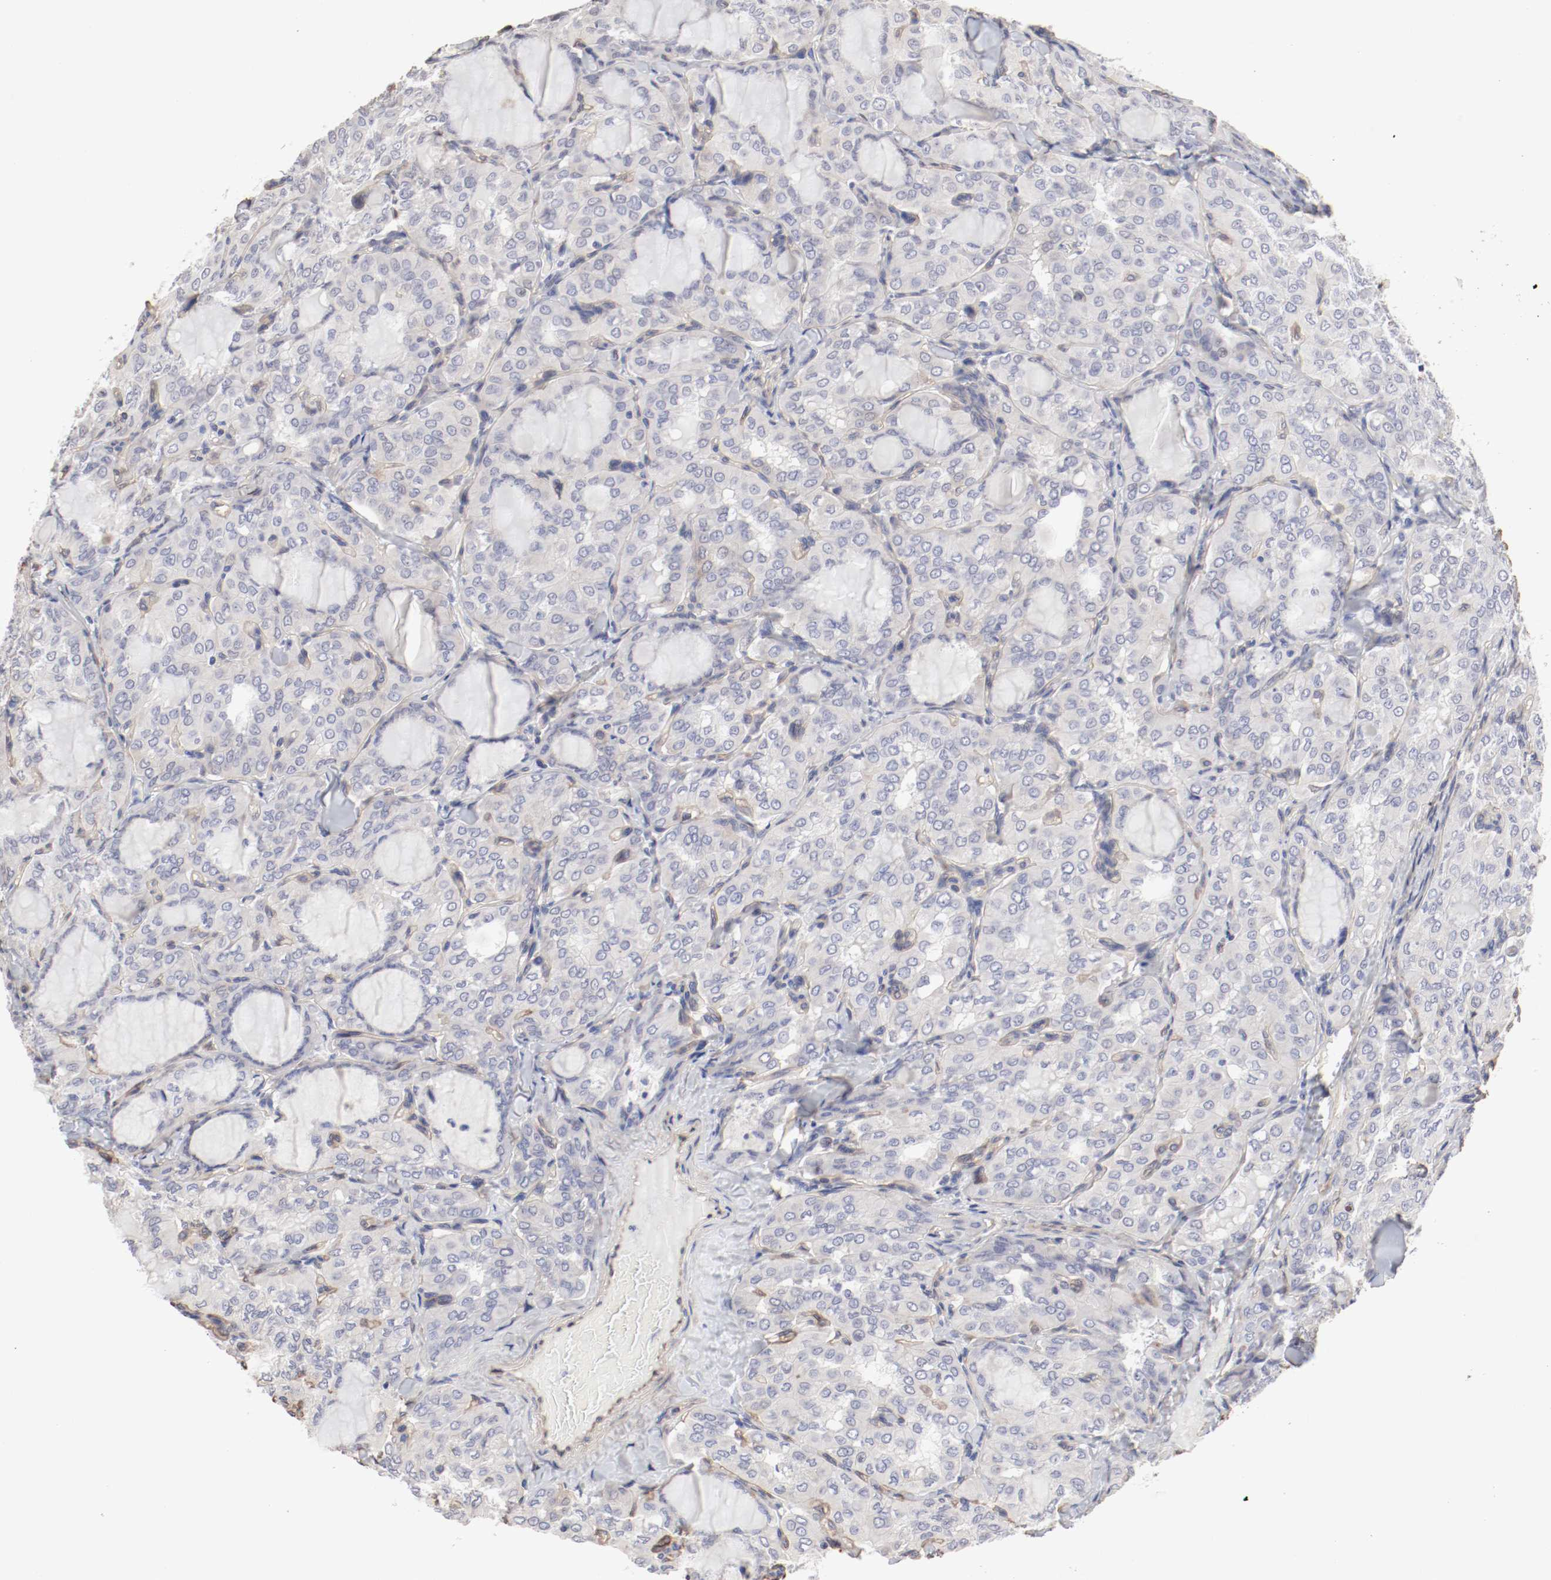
{"staining": {"intensity": "negative", "quantity": "none", "location": "none"}, "tissue": "thyroid cancer", "cell_type": "Tumor cells", "image_type": "cancer", "snomed": [{"axis": "morphology", "description": "Papillary adenocarcinoma, NOS"}, {"axis": "topography", "description": "Thyroid gland"}], "caption": "The image reveals no significant positivity in tumor cells of thyroid papillary adenocarcinoma. (Stains: DAB (3,3'-diaminobenzidine) IHC with hematoxylin counter stain, Microscopy: brightfield microscopy at high magnification).", "gene": "MAGED4", "patient": {"sex": "male", "age": 20}}